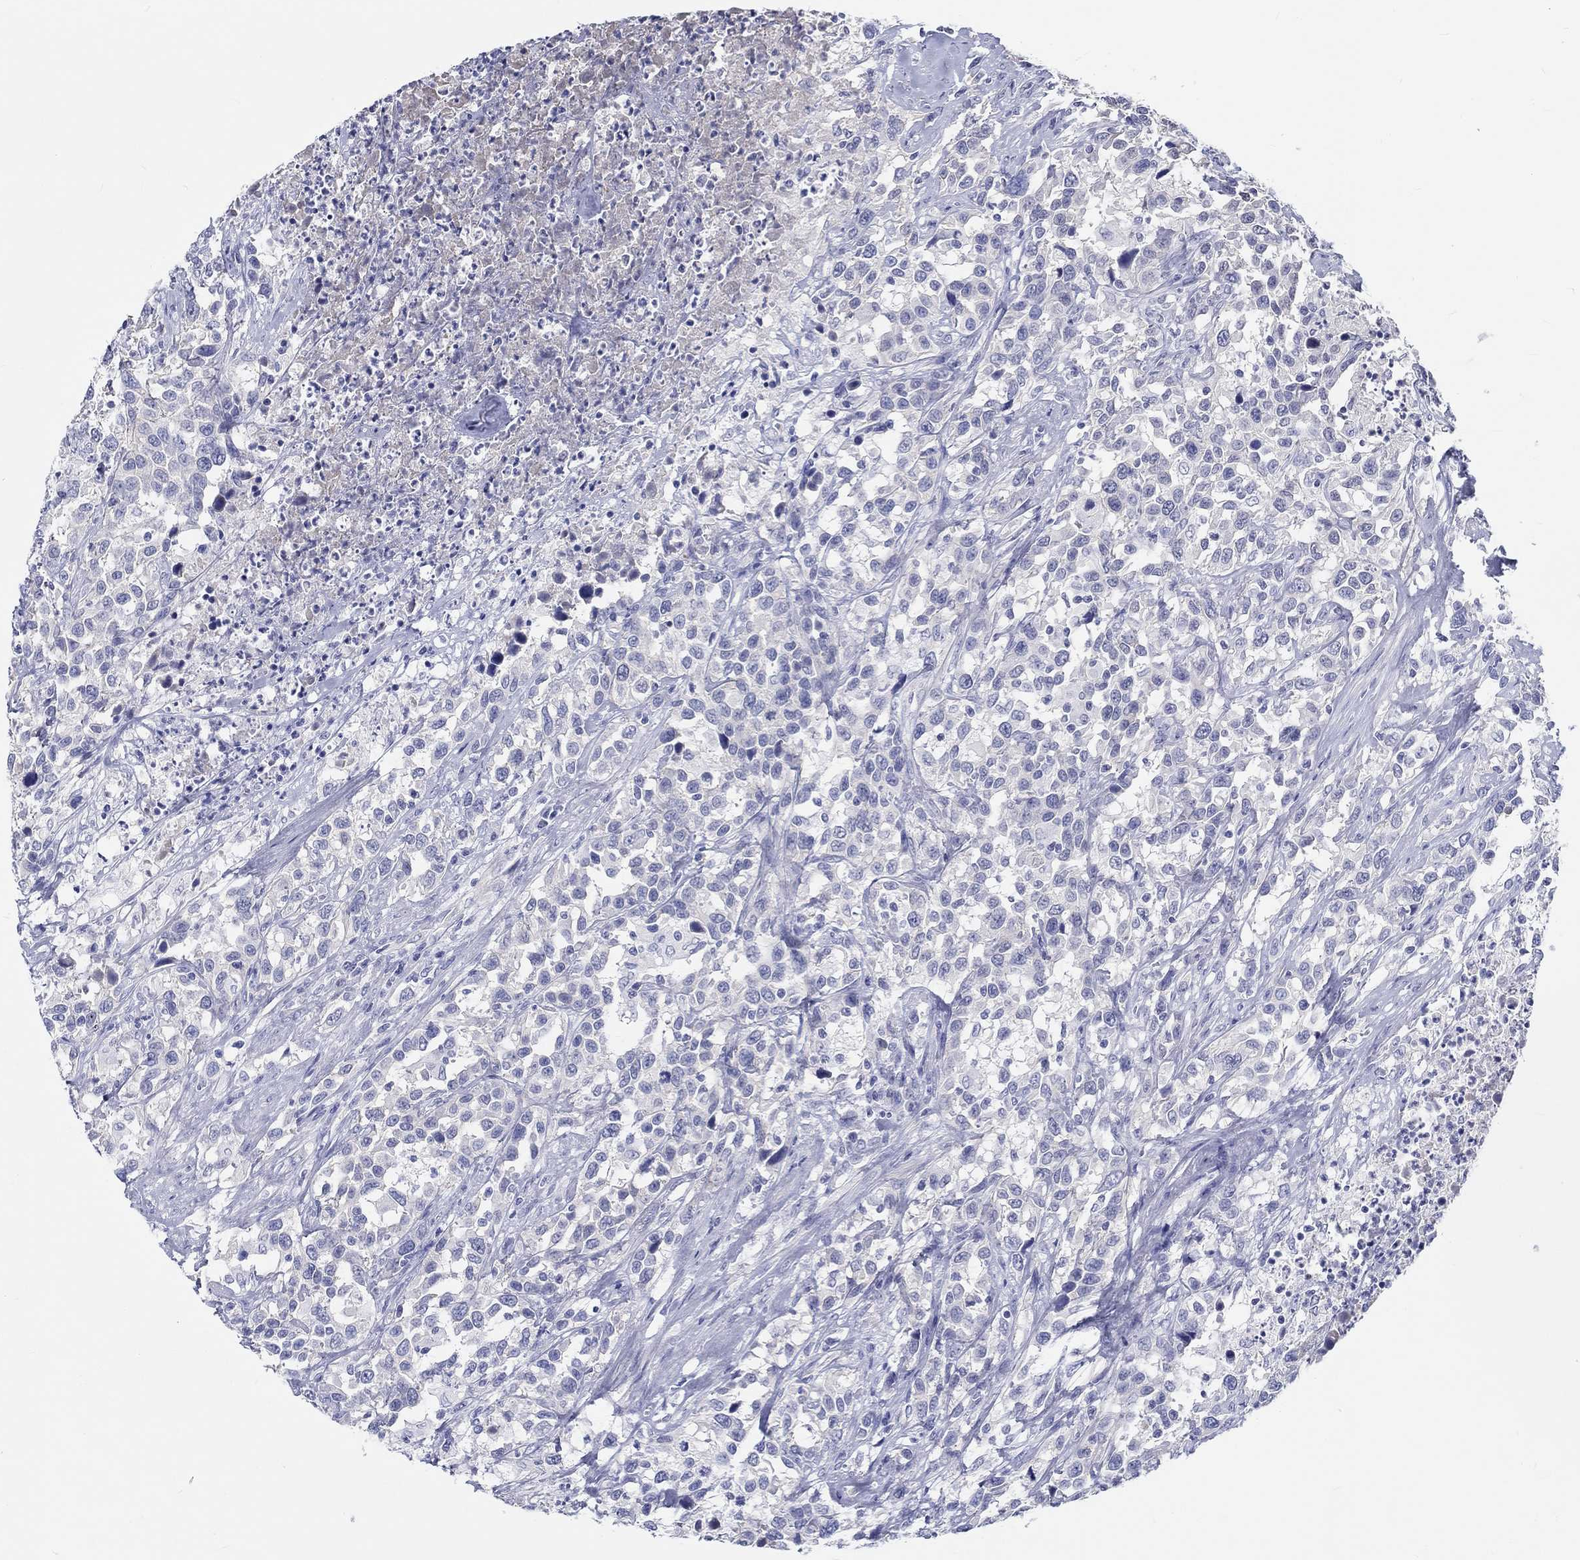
{"staining": {"intensity": "negative", "quantity": "none", "location": "none"}, "tissue": "urothelial cancer", "cell_type": "Tumor cells", "image_type": "cancer", "snomed": [{"axis": "morphology", "description": "Urothelial carcinoma, NOS"}, {"axis": "morphology", "description": "Urothelial carcinoma, High grade"}, {"axis": "topography", "description": "Urinary bladder"}], "caption": "Immunohistochemistry photomicrograph of neoplastic tissue: human urothelial cancer stained with DAB reveals no significant protein expression in tumor cells.", "gene": "CDY2B", "patient": {"sex": "female", "age": 64}}